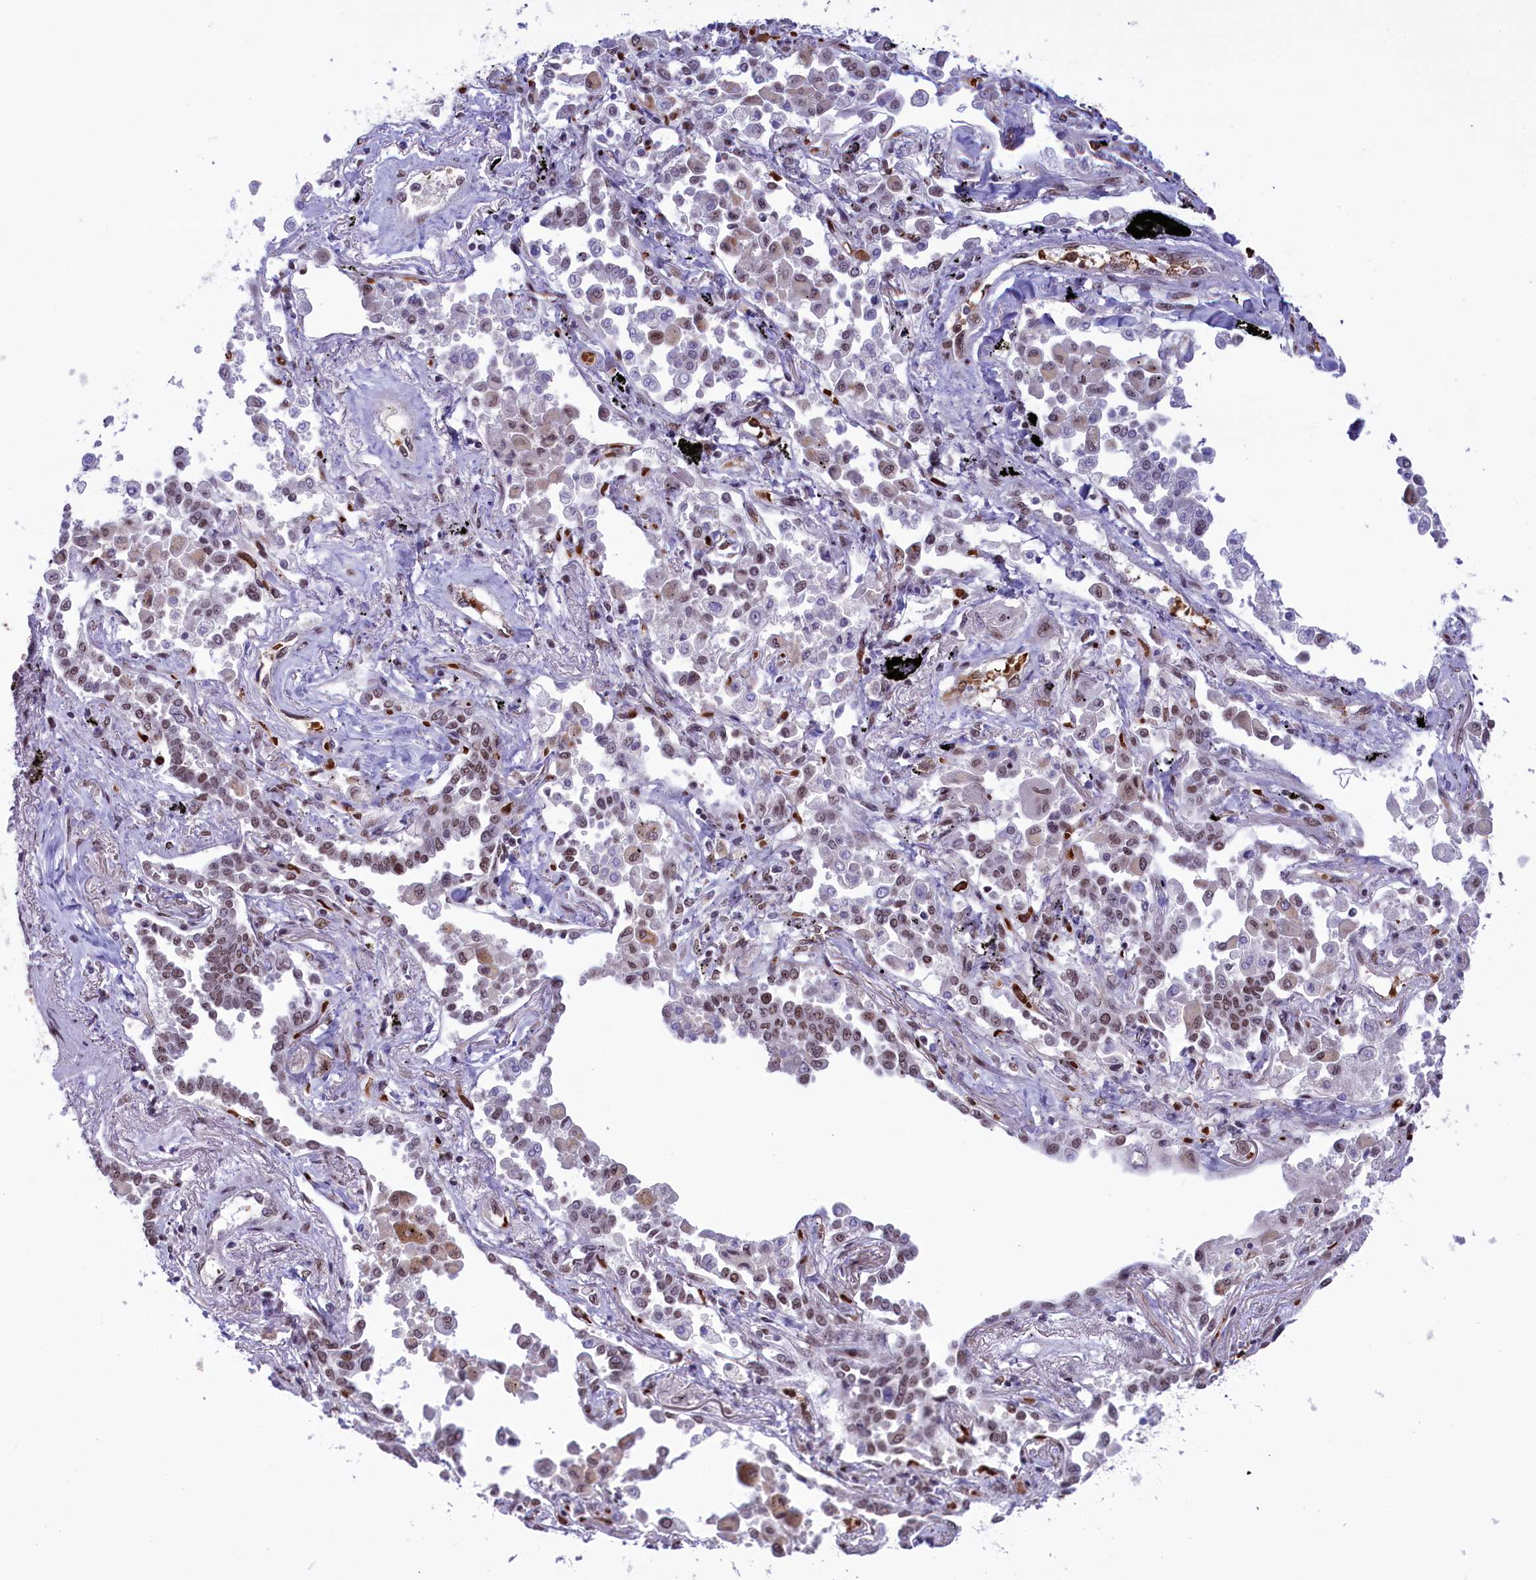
{"staining": {"intensity": "moderate", "quantity": "25%-75%", "location": "nuclear"}, "tissue": "lung cancer", "cell_type": "Tumor cells", "image_type": "cancer", "snomed": [{"axis": "morphology", "description": "Adenocarcinoma, NOS"}, {"axis": "topography", "description": "Lung"}], "caption": "There is medium levels of moderate nuclear expression in tumor cells of lung adenocarcinoma, as demonstrated by immunohistochemical staining (brown color).", "gene": "MPHOSPH8", "patient": {"sex": "male", "age": 67}}